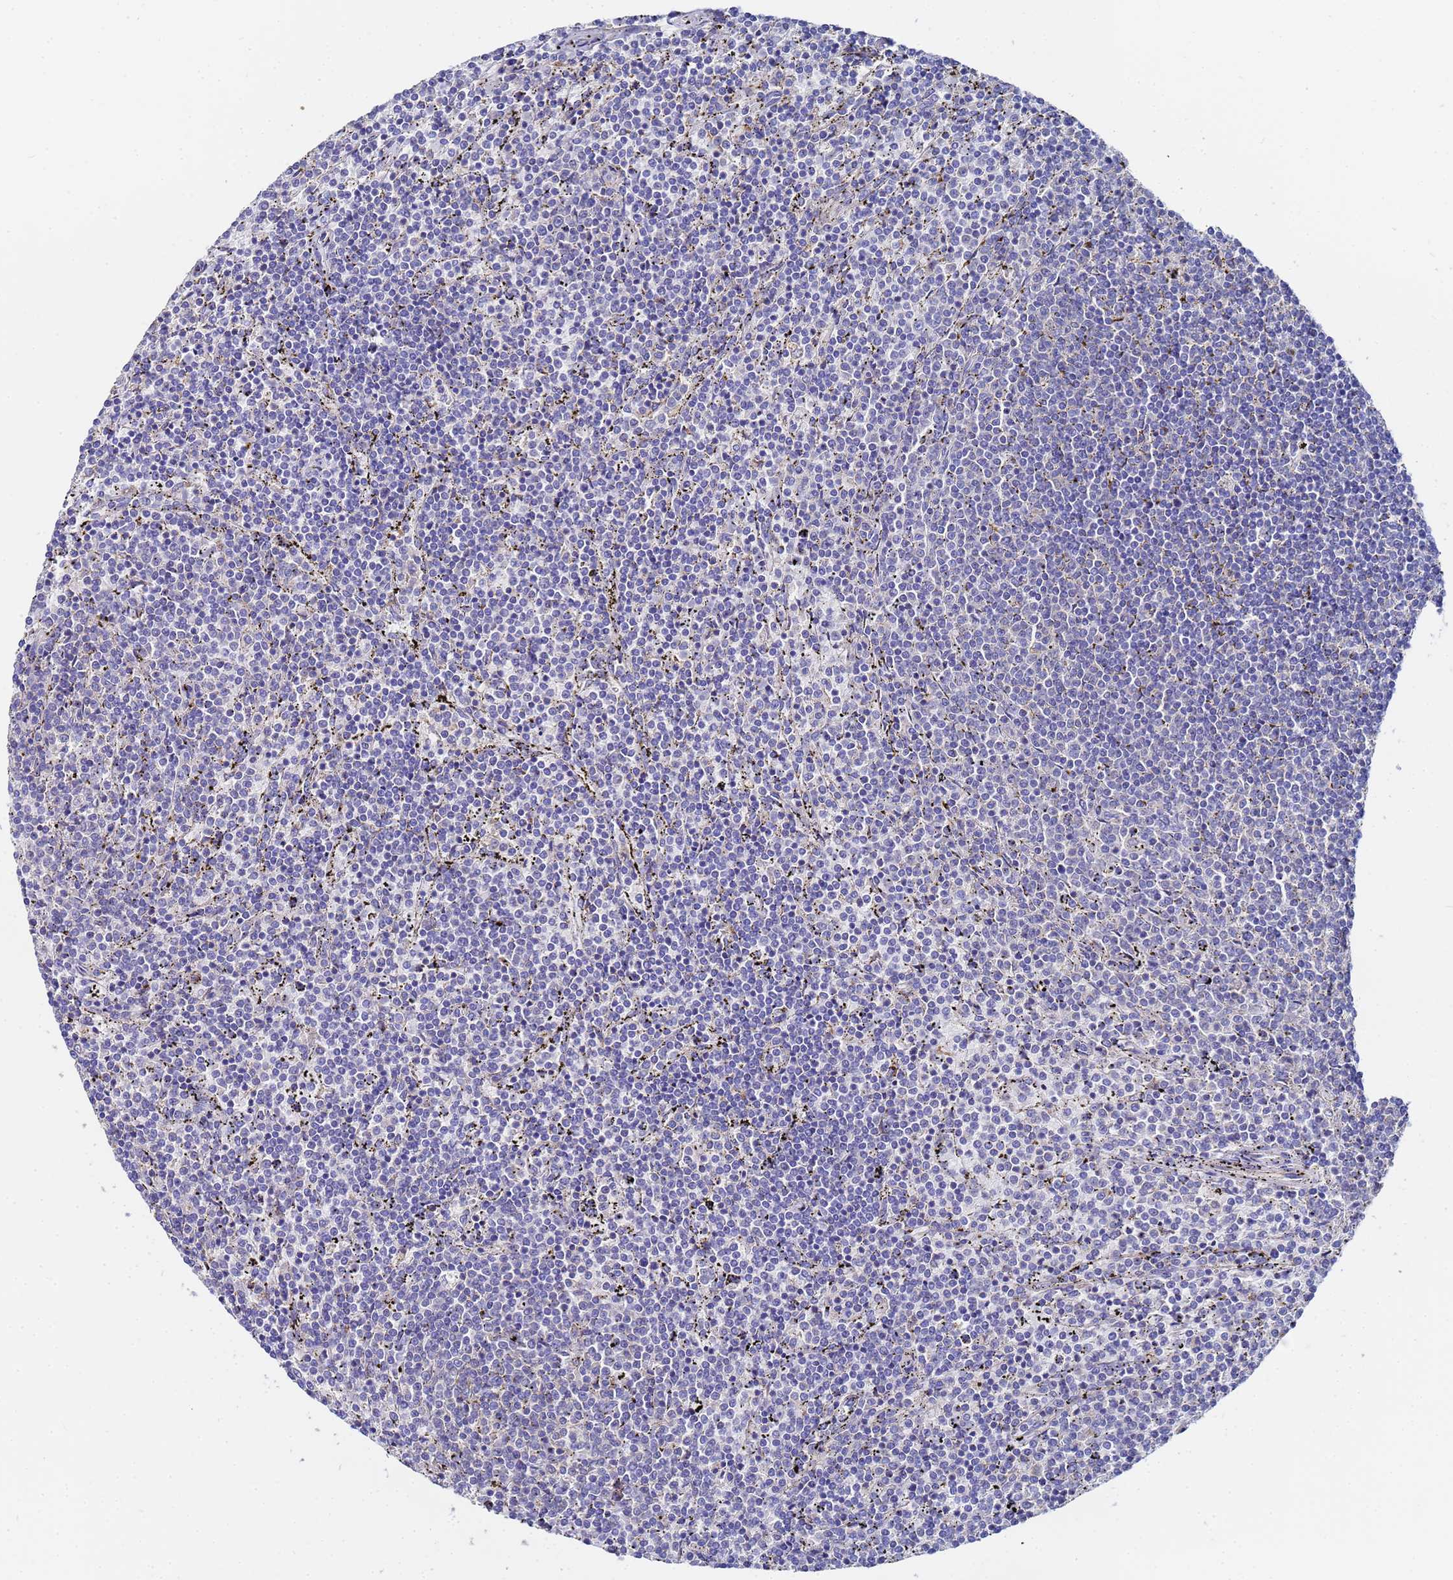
{"staining": {"intensity": "negative", "quantity": "none", "location": "none"}, "tissue": "lymphoma", "cell_type": "Tumor cells", "image_type": "cancer", "snomed": [{"axis": "morphology", "description": "Malignant lymphoma, non-Hodgkin's type, Low grade"}, {"axis": "topography", "description": "Spleen"}], "caption": "High power microscopy histopathology image of an immunohistochemistry (IHC) histopathology image of malignant lymphoma, non-Hodgkin's type (low-grade), revealing no significant positivity in tumor cells.", "gene": "FAHD2A", "patient": {"sex": "female", "age": 50}}